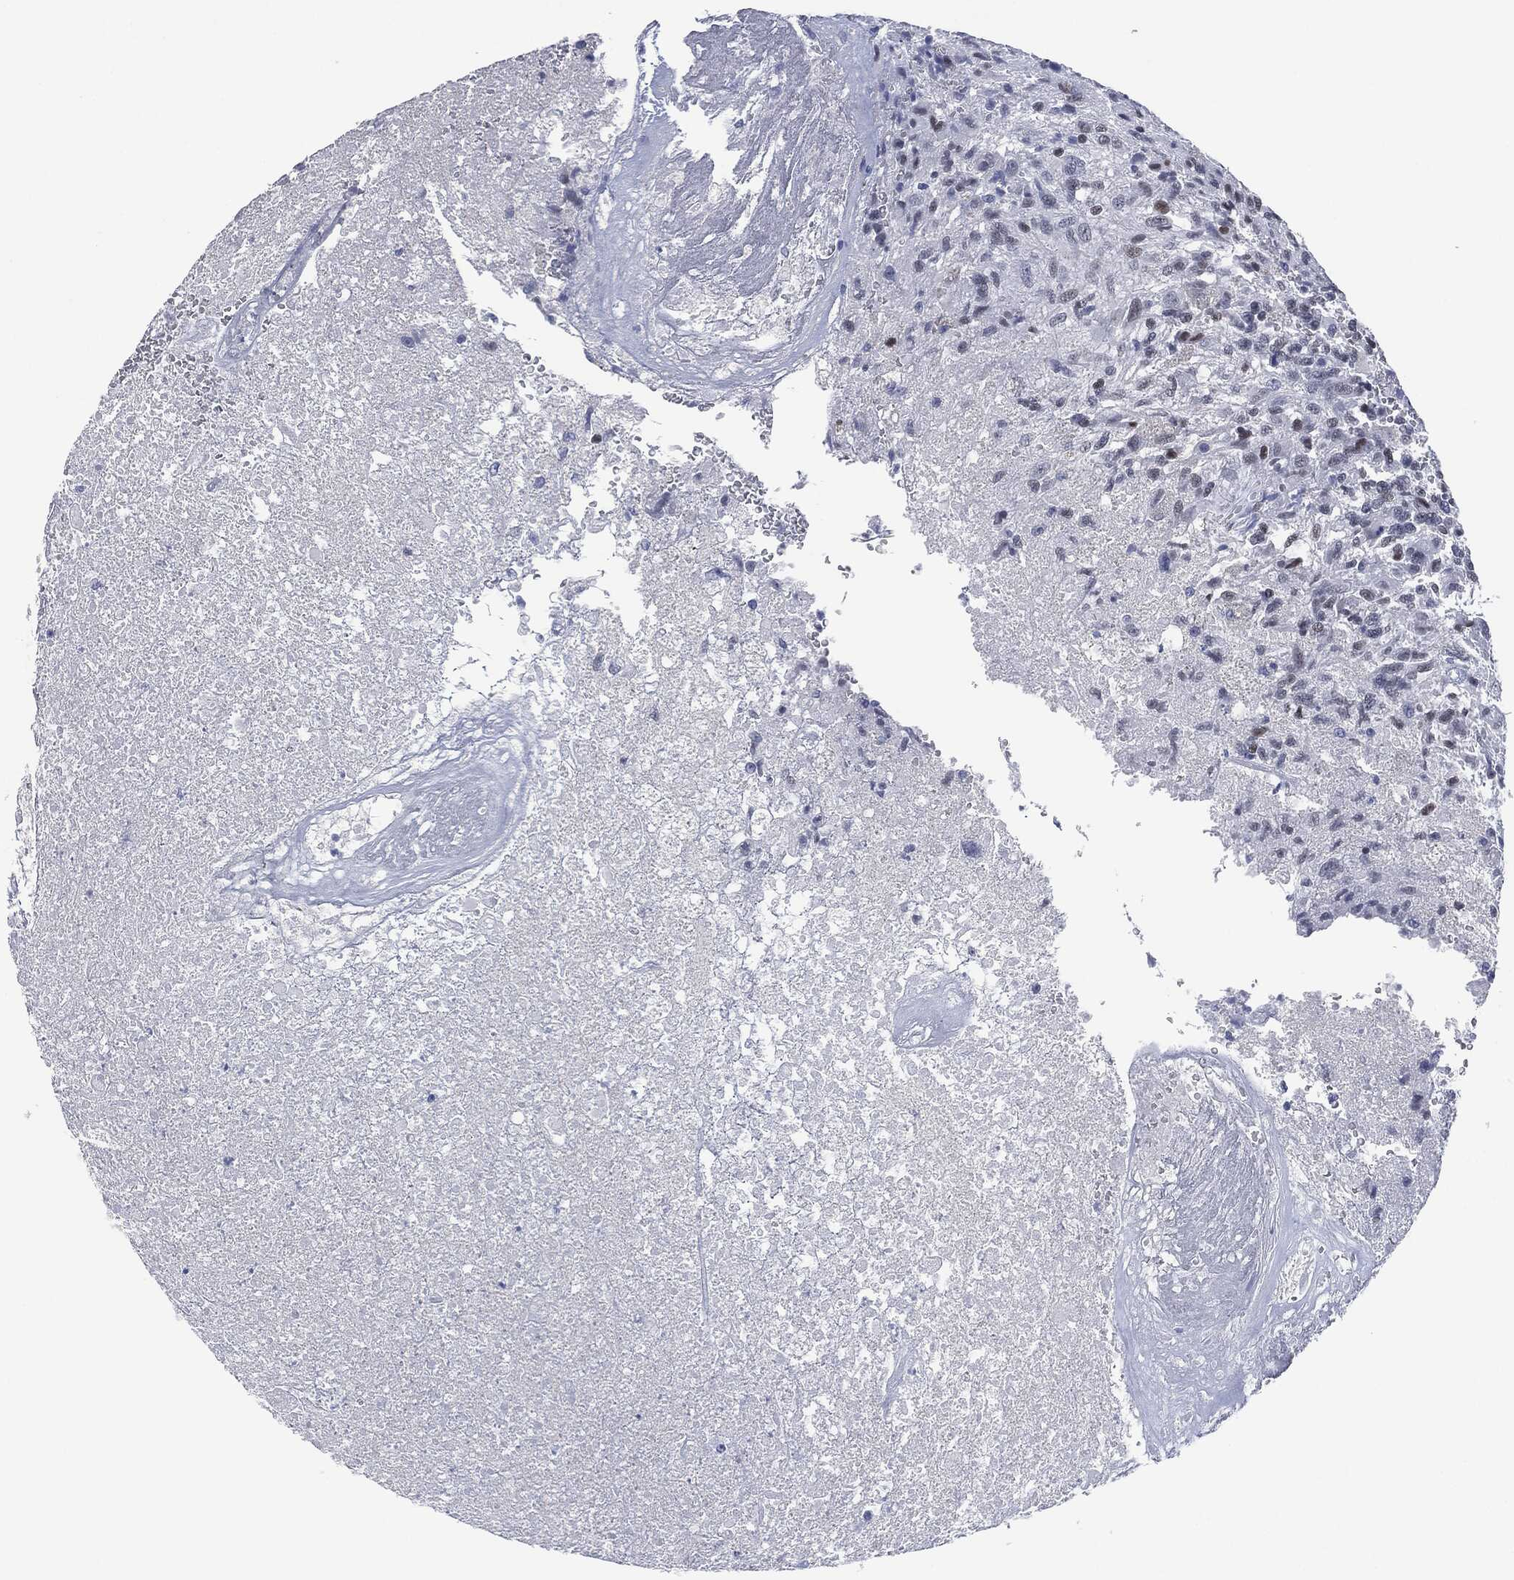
{"staining": {"intensity": "moderate", "quantity": "<25%", "location": "nuclear"}, "tissue": "glioma", "cell_type": "Tumor cells", "image_type": "cancer", "snomed": [{"axis": "morphology", "description": "Glioma, malignant, High grade"}, {"axis": "topography", "description": "Brain"}], "caption": "This is an image of IHC staining of glioma, which shows moderate expression in the nuclear of tumor cells.", "gene": "MUC16", "patient": {"sex": "male", "age": 56}}